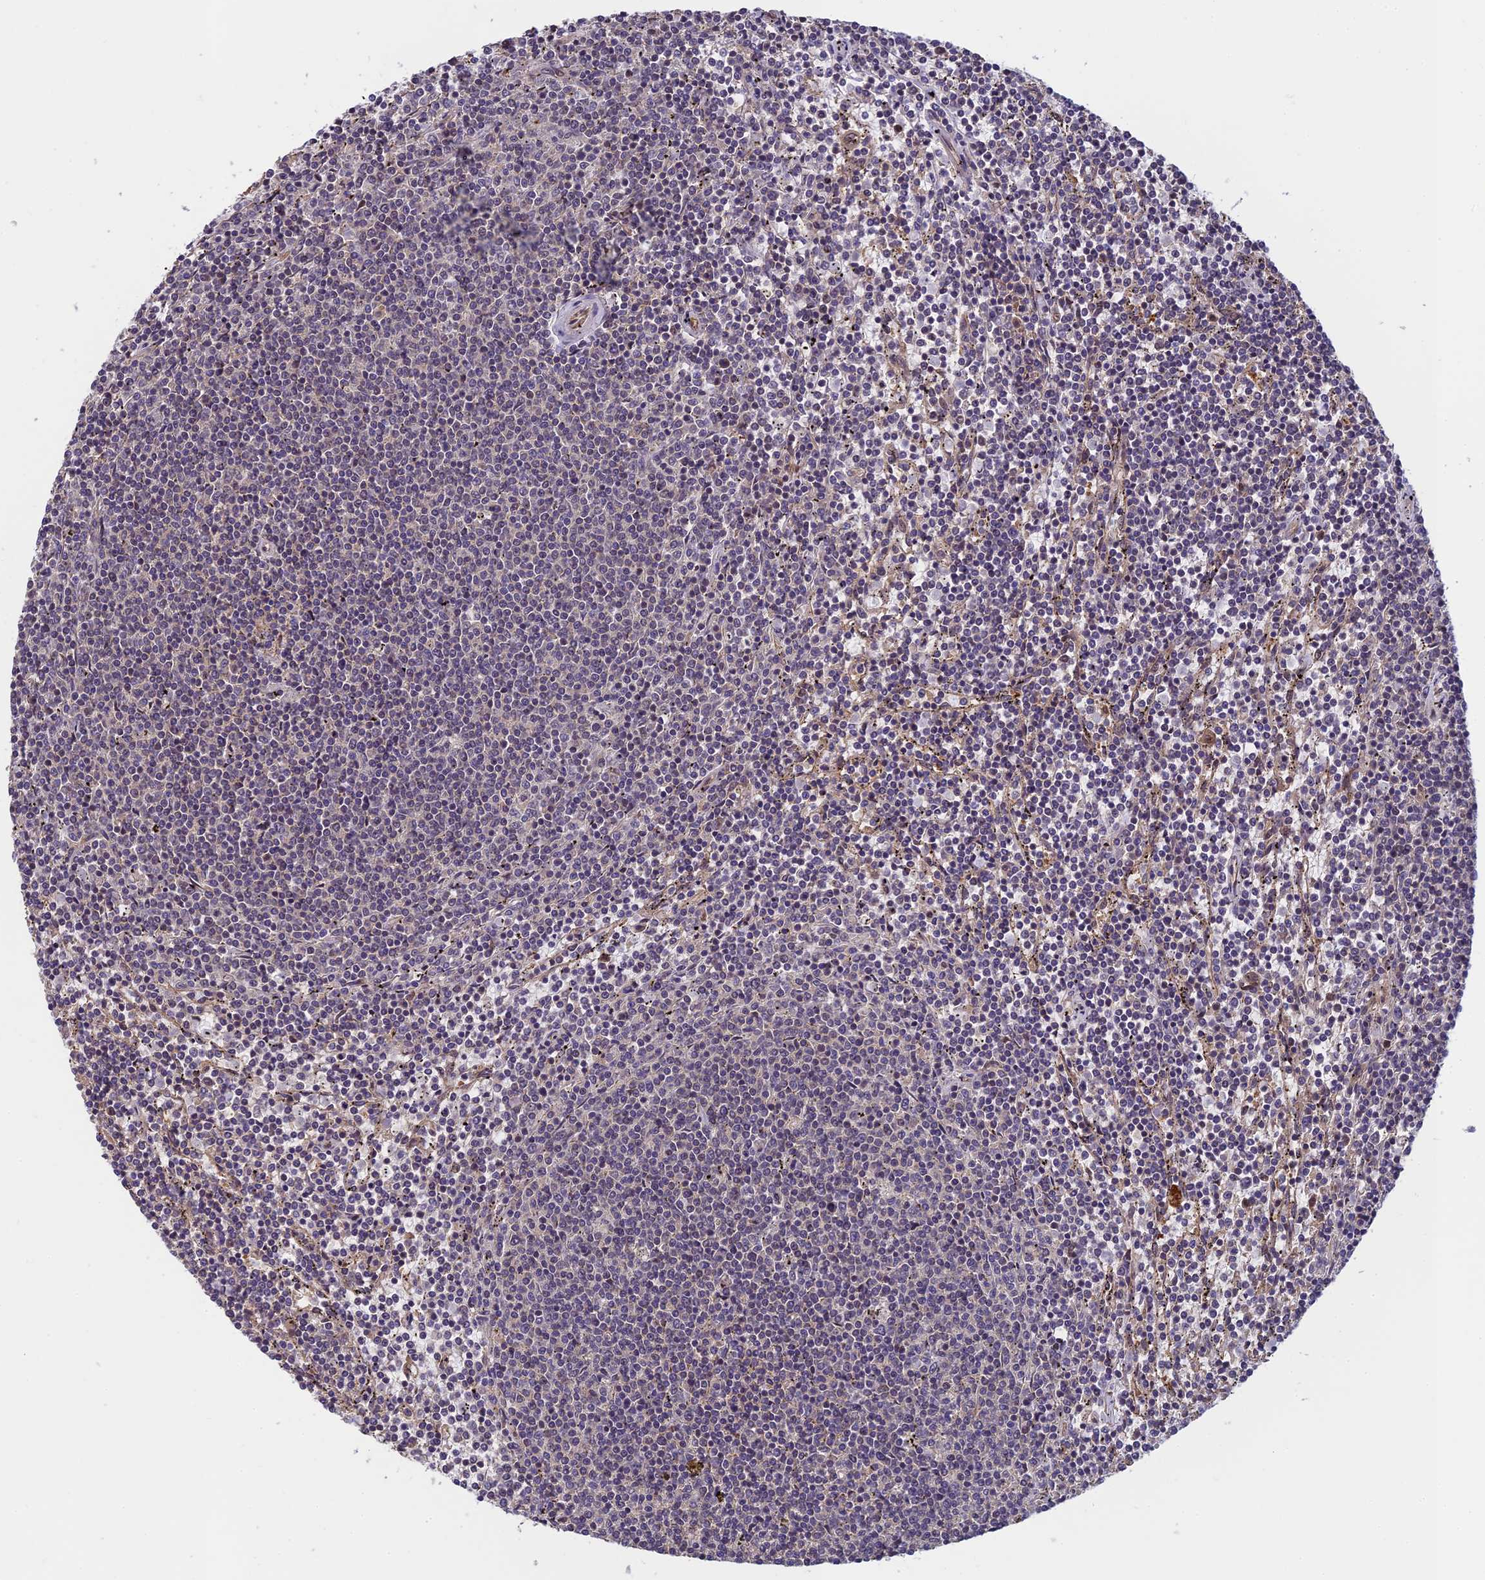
{"staining": {"intensity": "negative", "quantity": "none", "location": "none"}, "tissue": "lymphoma", "cell_type": "Tumor cells", "image_type": "cancer", "snomed": [{"axis": "morphology", "description": "Malignant lymphoma, non-Hodgkin's type, Low grade"}, {"axis": "topography", "description": "Spleen"}], "caption": "DAB (3,3'-diaminobenzidine) immunohistochemical staining of low-grade malignant lymphoma, non-Hodgkin's type displays no significant expression in tumor cells.", "gene": "PIKFYVE", "patient": {"sex": "female", "age": 50}}